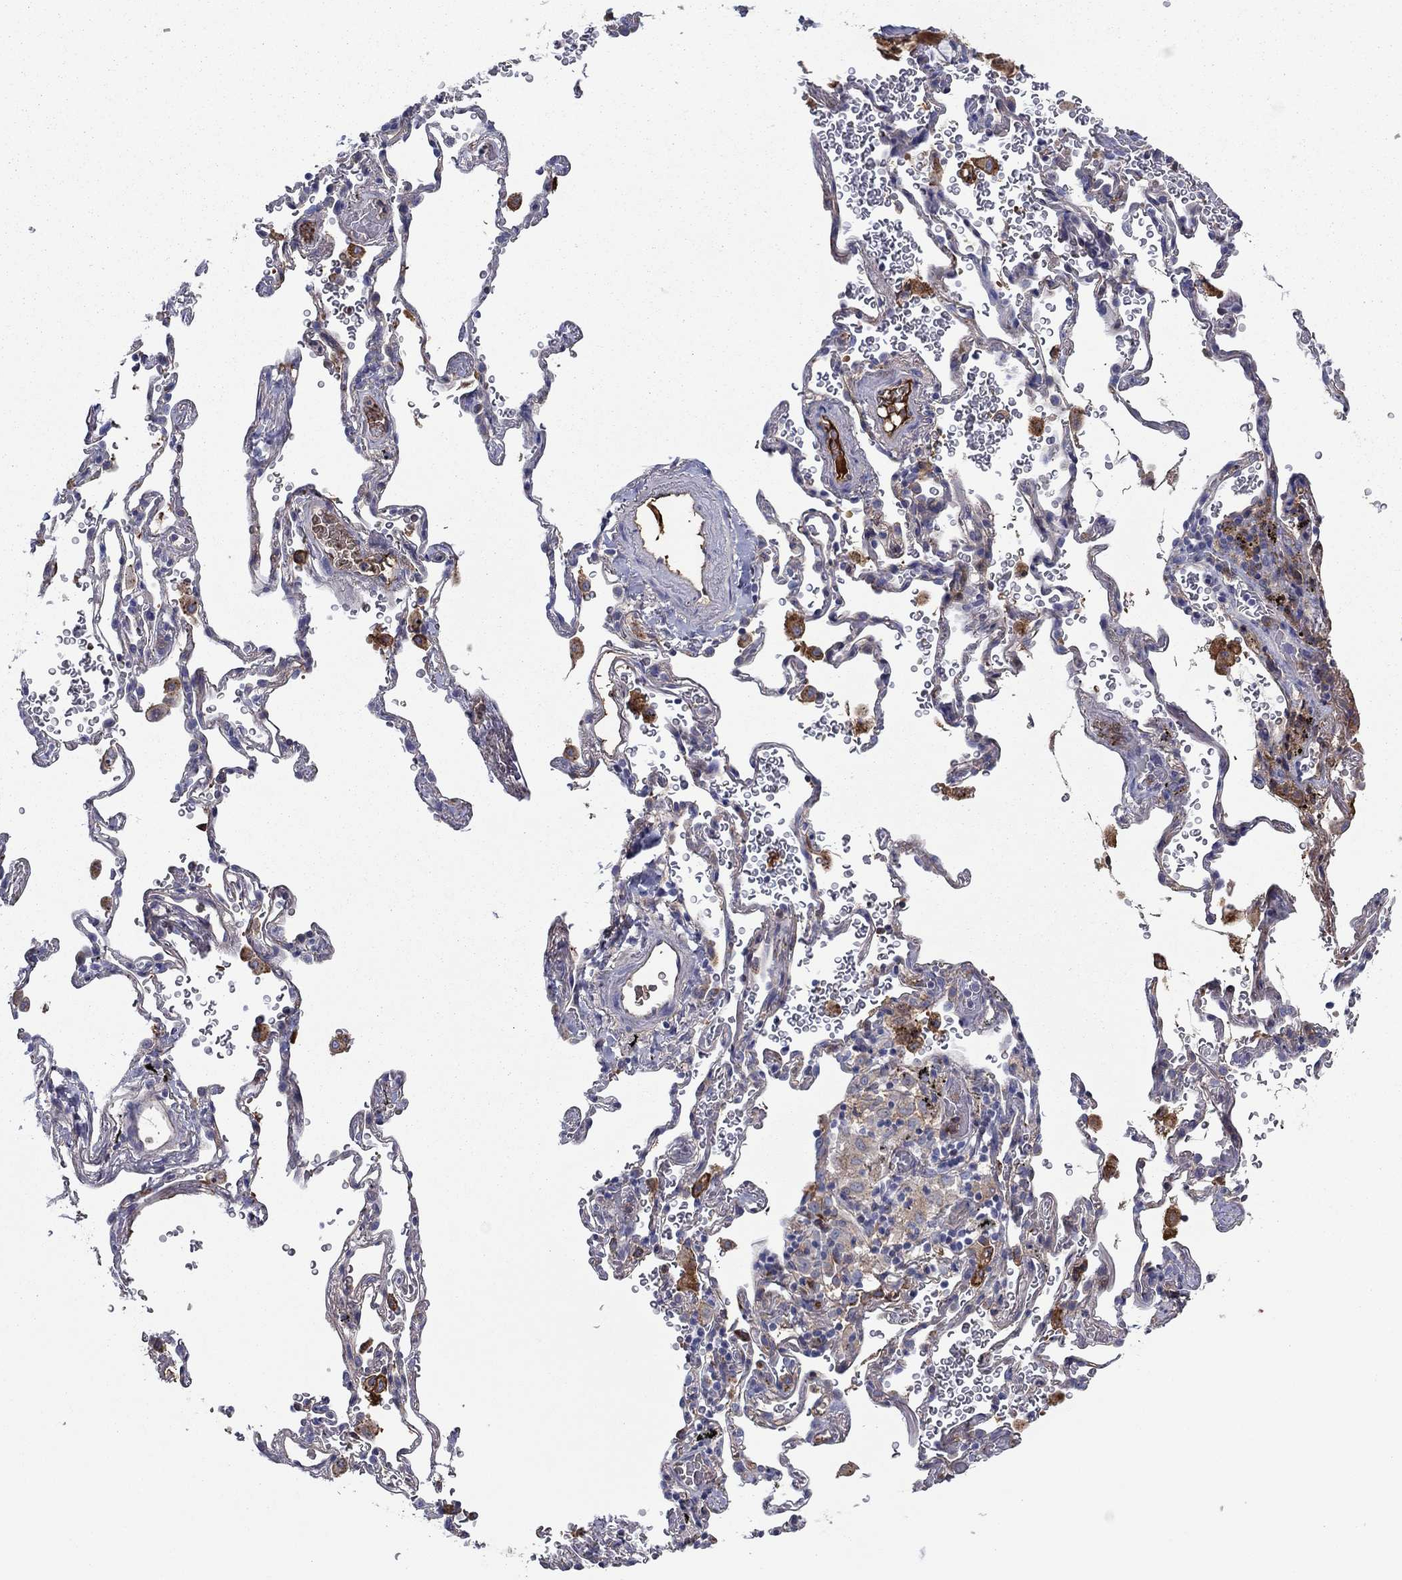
{"staining": {"intensity": "negative", "quantity": "none", "location": "none"}, "tissue": "soft tissue", "cell_type": "Fibroblasts", "image_type": "normal", "snomed": [{"axis": "morphology", "description": "Normal tissue, NOS"}, {"axis": "morphology", "description": "Adenocarcinoma, NOS"}, {"axis": "topography", "description": "Cartilage tissue"}, {"axis": "topography", "description": "Lung"}], "caption": "Immunohistochemistry (IHC) of benign human soft tissue shows no expression in fibroblasts. The staining was performed using DAB to visualize the protein expression in brown, while the nuclei were stained in blue with hematoxylin (Magnification: 20x).", "gene": "HPX", "patient": {"sex": "male", "age": 59}}